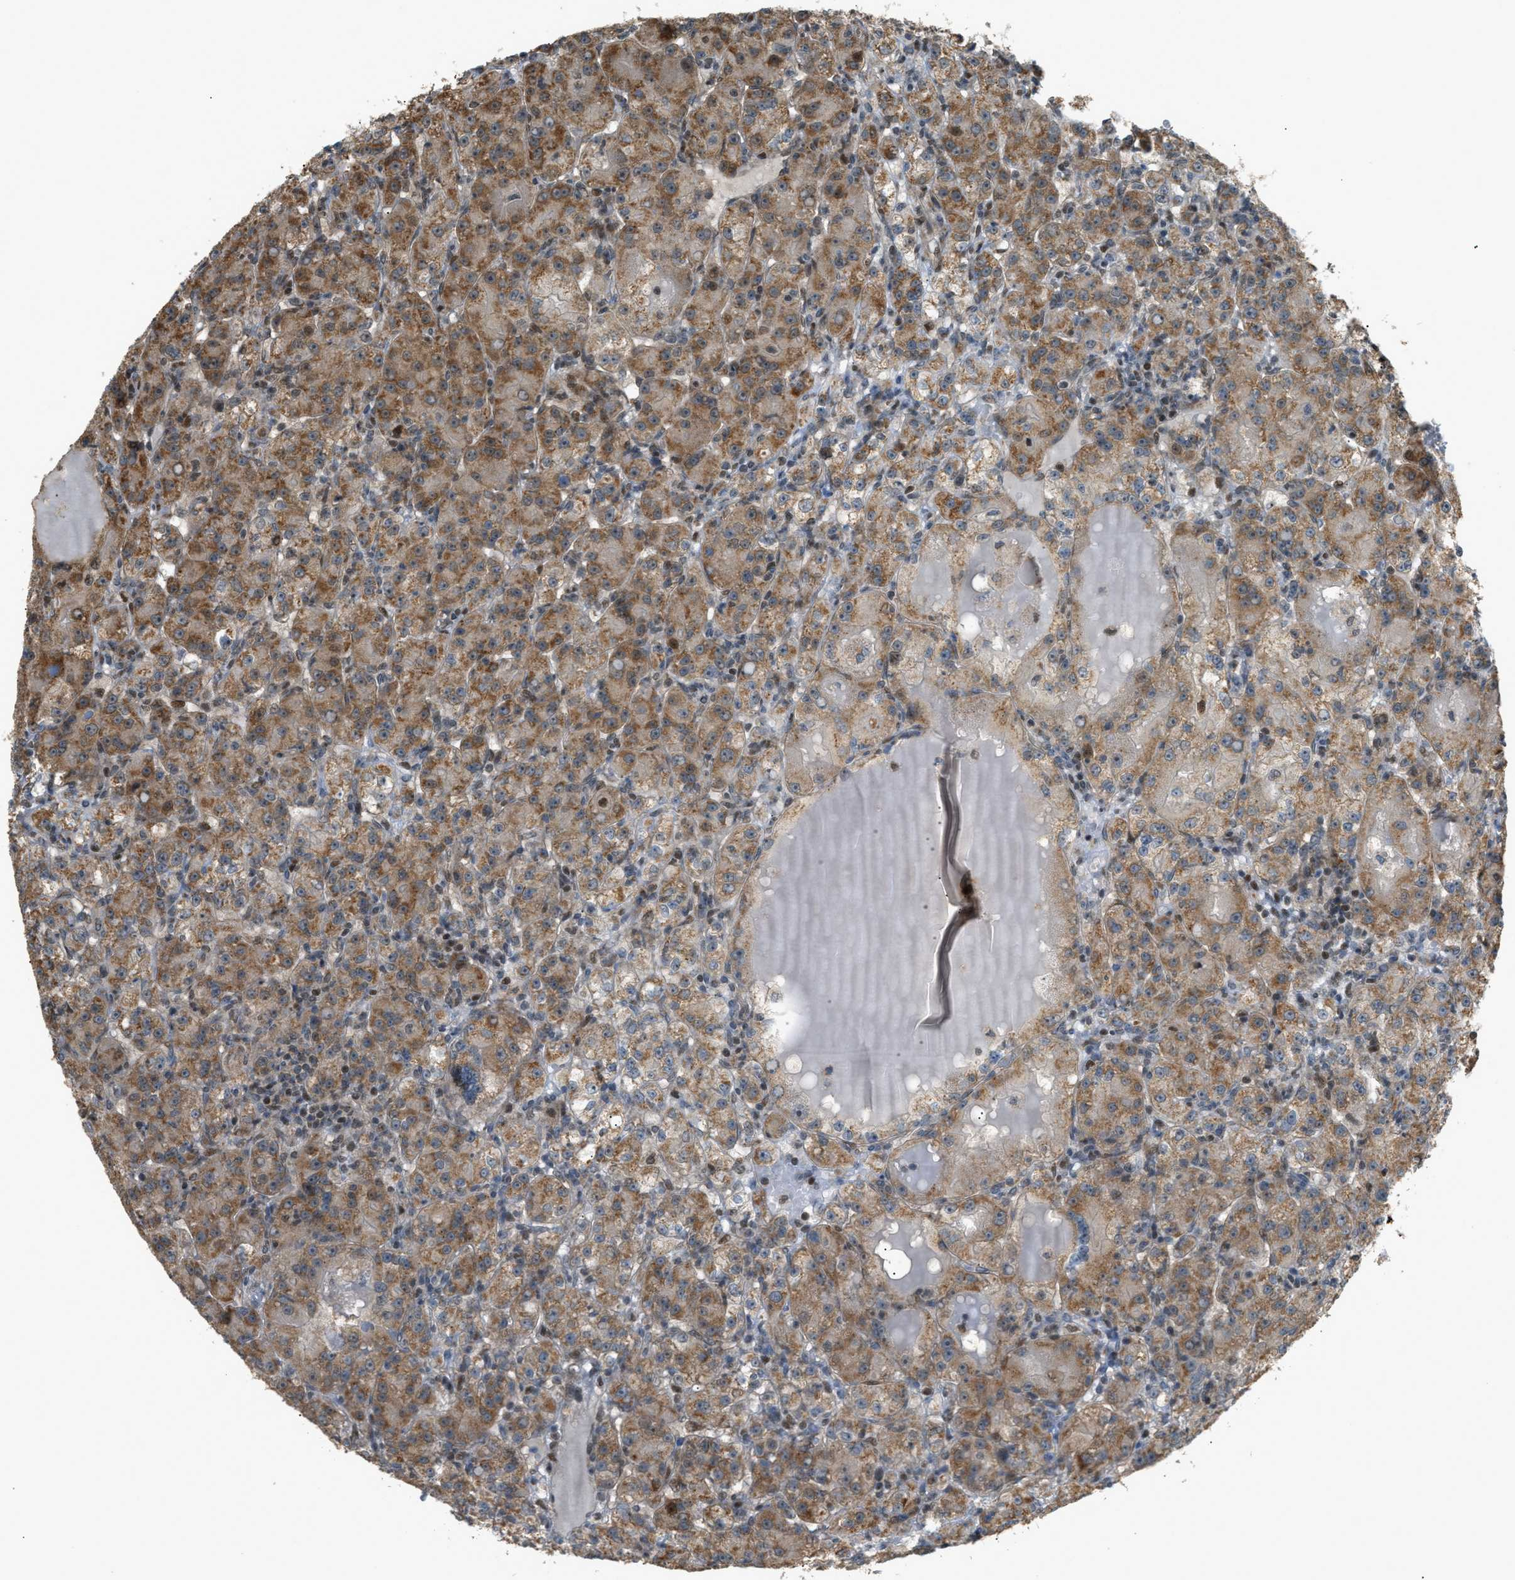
{"staining": {"intensity": "moderate", "quantity": ">75%", "location": "cytoplasmic/membranous,nuclear"}, "tissue": "renal cancer", "cell_type": "Tumor cells", "image_type": "cancer", "snomed": [{"axis": "morphology", "description": "Normal tissue, NOS"}, {"axis": "morphology", "description": "Adenocarcinoma, NOS"}, {"axis": "topography", "description": "Kidney"}], "caption": "Tumor cells demonstrate medium levels of moderate cytoplasmic/membranous and nuclear expression in about >75% of cells in human renal adenocarcinoma.", "gene": "CCDC186", "patient": {"sex": "male", "age": 61}}